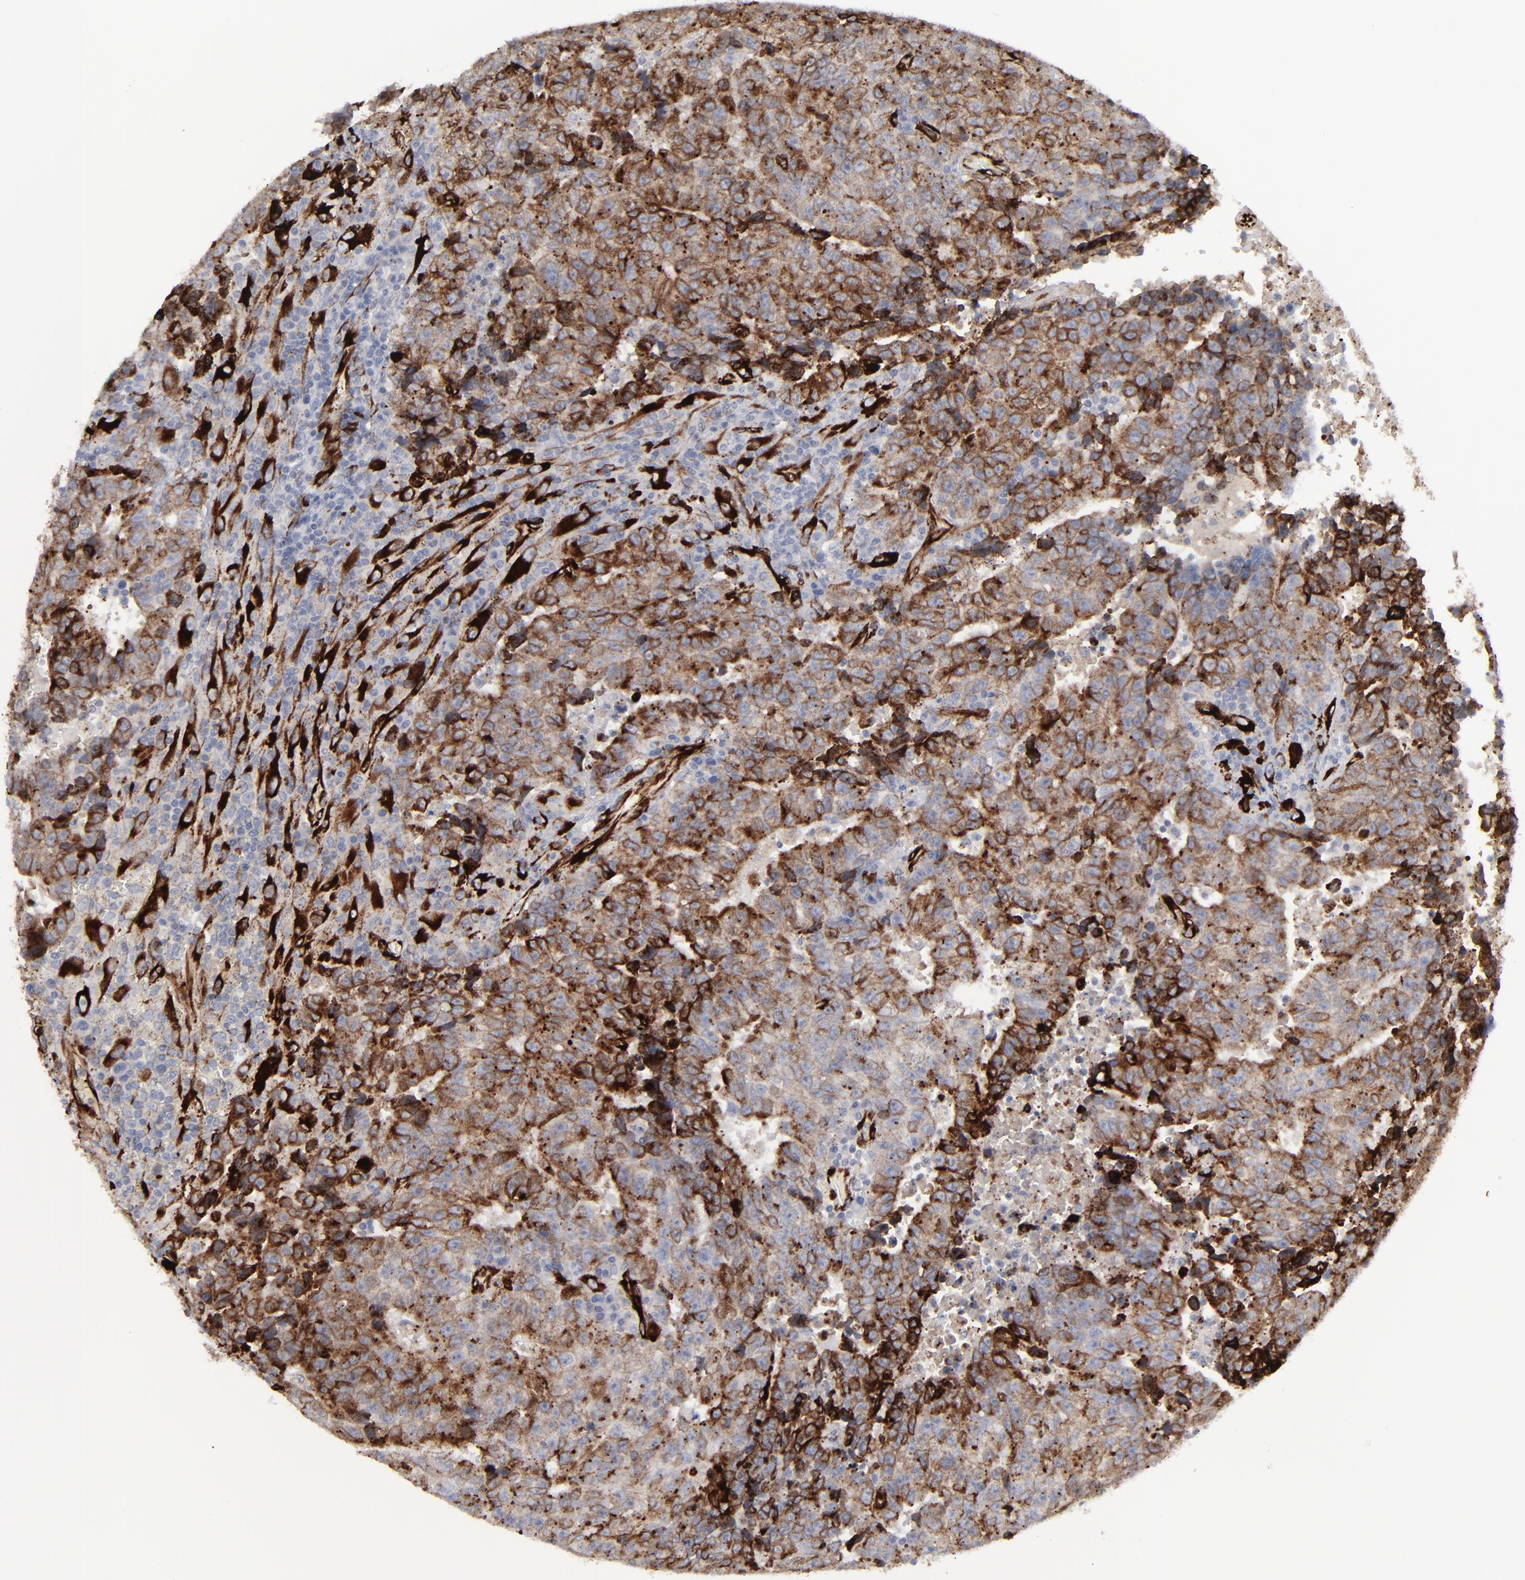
{"staining": {"intensity": "moderate", "quantity": "25%-75%", "location": "cytoplasmic/membranous"}, "tissue": "testis cancer", "cell_type": "Tumor cells", "image_type": "cancer", "snomed": [{"axis": "morphology", "description": "Necrosis, NOS"}, {"axis": "morphology", "description": "Carcinoma, Embryonal, NOS"}, {"axis": "topography", "description": "Testis"}], "caption": "Moderate cytoplasmic/membranous staining for a protein is appreciated in about 25%-75% of tumor cells of testis cancer (embryonal carcinoma) using immunohistochemistry (IHC).", "gene": "SPARC", "patient": {"sex": "male", "age": 19}}